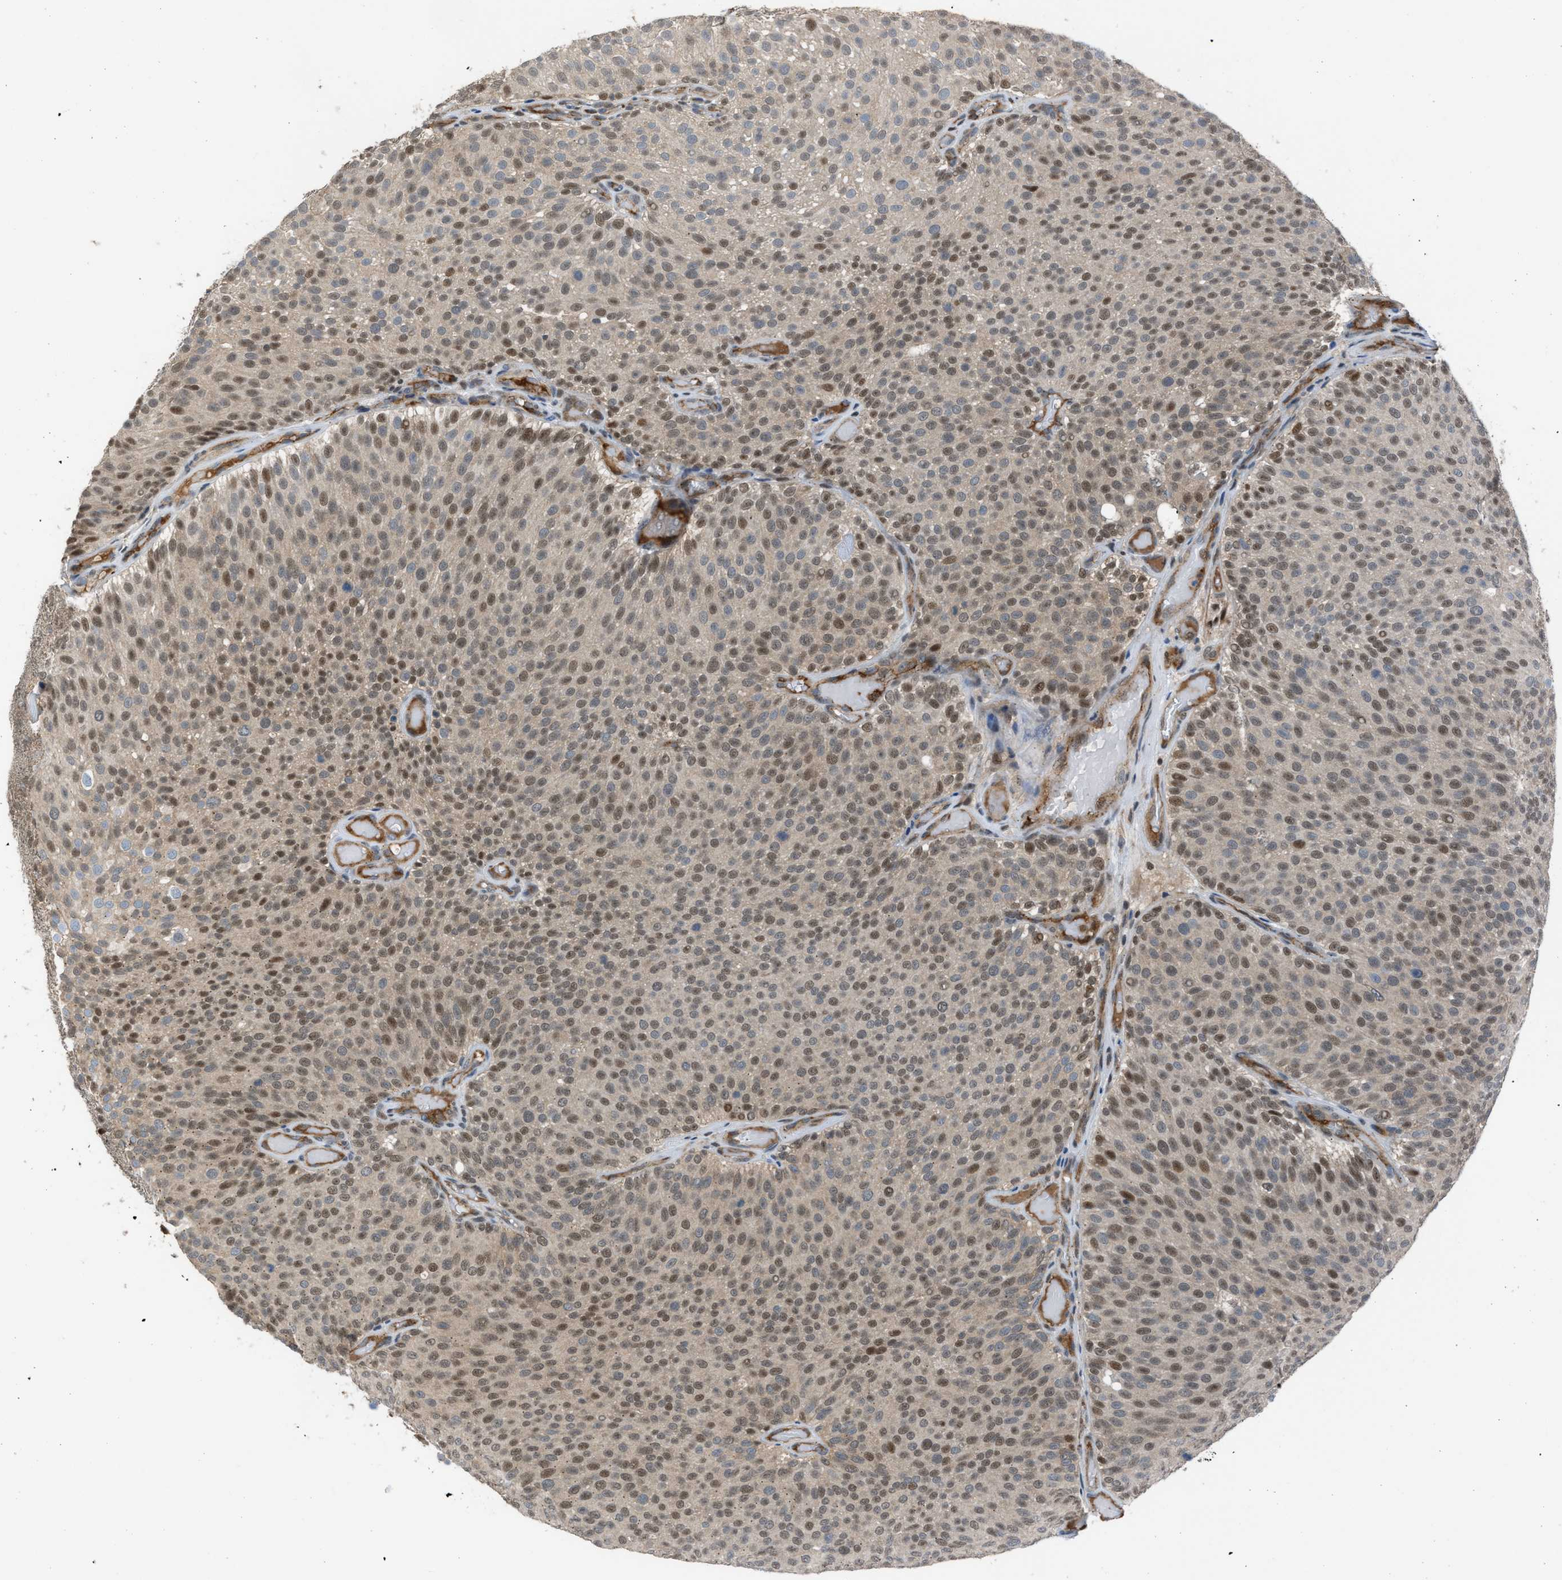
{"staining": {"intensity": "moderate", "quantity": ">75%", "location": "nuclear"}, "tissue": "urothelial cancer", "cell_type": "Tumor cells", "image_type": "cancer", "snomed": [{"axis": "morphology", "description": "Urothelial carcinoma, Low grade"}, {"axis": "topography", "description": "Urinary bladder"}], "caption": "A histopathology image of human low-grade urothelial carcinoma stained for a protein shows moderate nuclear brown staining in tumor cells. Ihc stains the protein in brown and the nuclei are stained blue.", "gene": "CRTC1", "patient": {"sex": "male", "age": 78}}